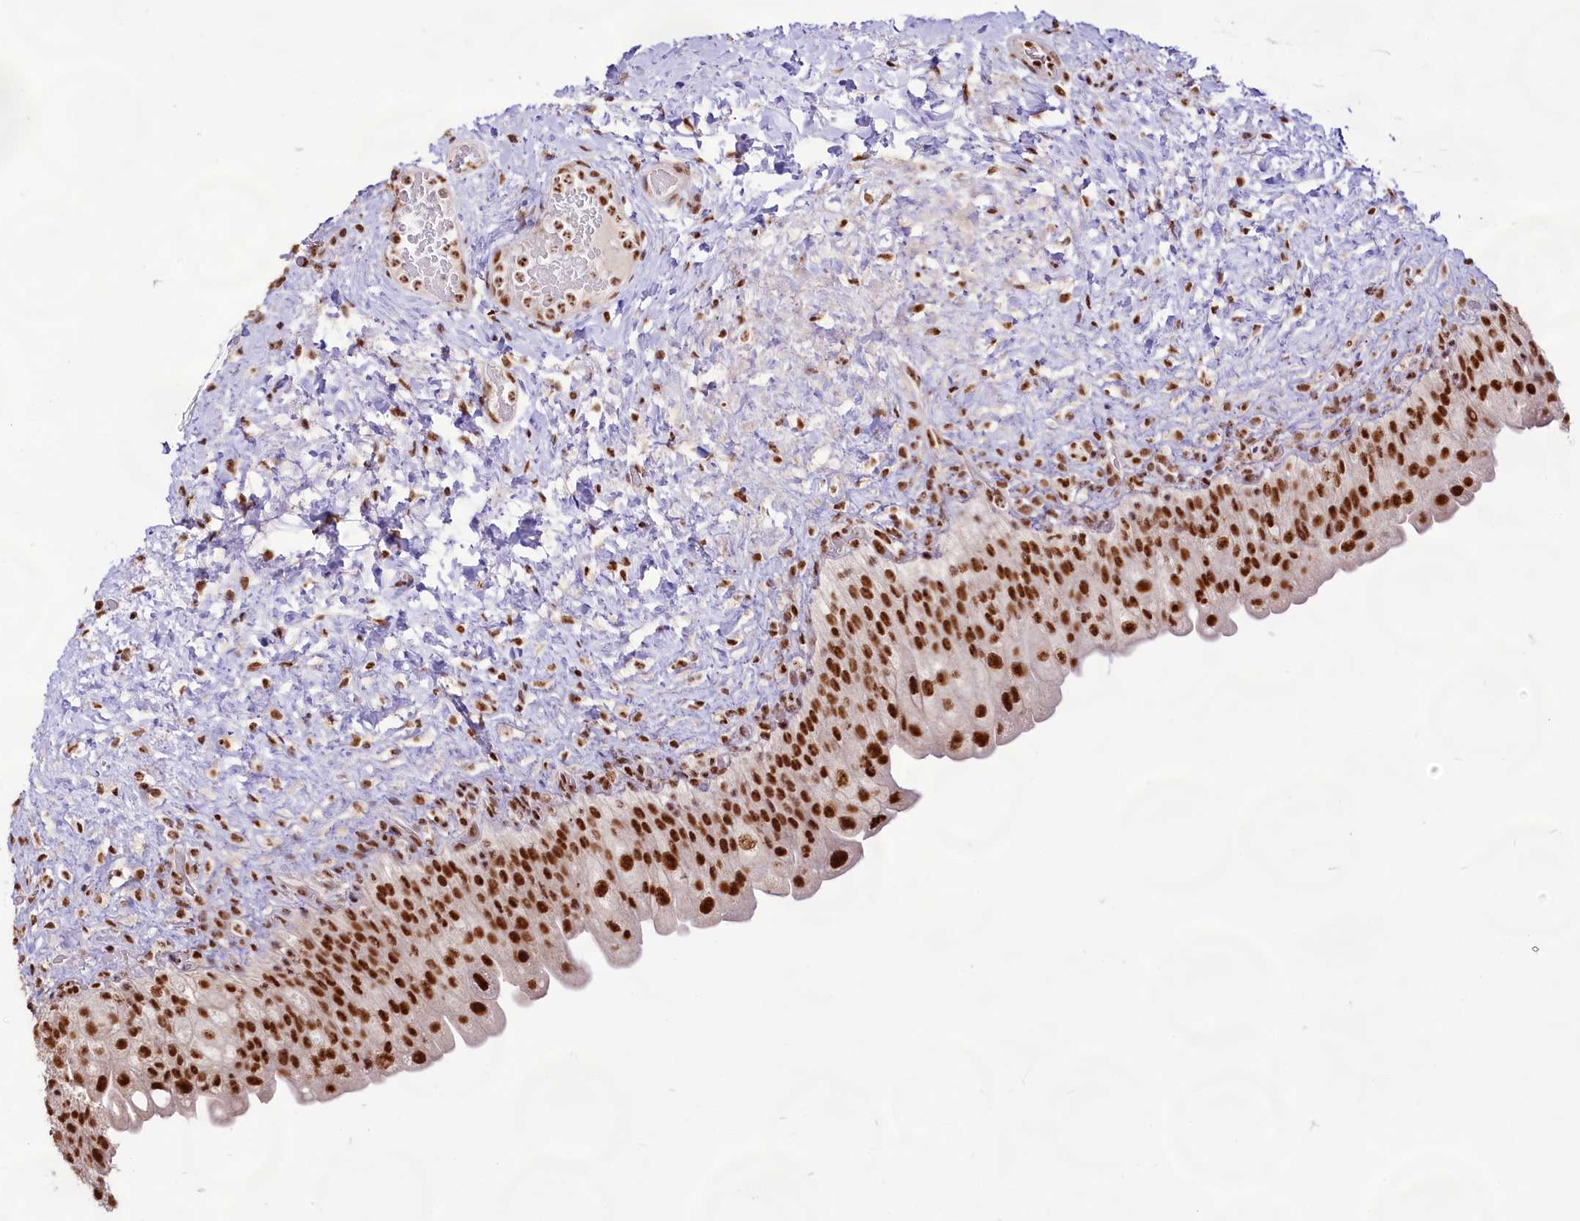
{"staining": {"intensity": "strong", "quantity": ">75%", "location": "nuclear"}, "tissue": "urinary bladder", "cell_type": "Urothelial cells", "image_type": "normal", "snomed": [{"axis": "morphology", "description": "Normal tissue, NOS"}, {"axis": "topography", "description": "Urinary bladder"}], "caption": "Brown immunohistochemical staining in benign human urinary bladder reveals strong nuclear expression in about >75% of urothelial cells.", "gene": "HIRA", "patient": {"sex": "female", "age": 27}}